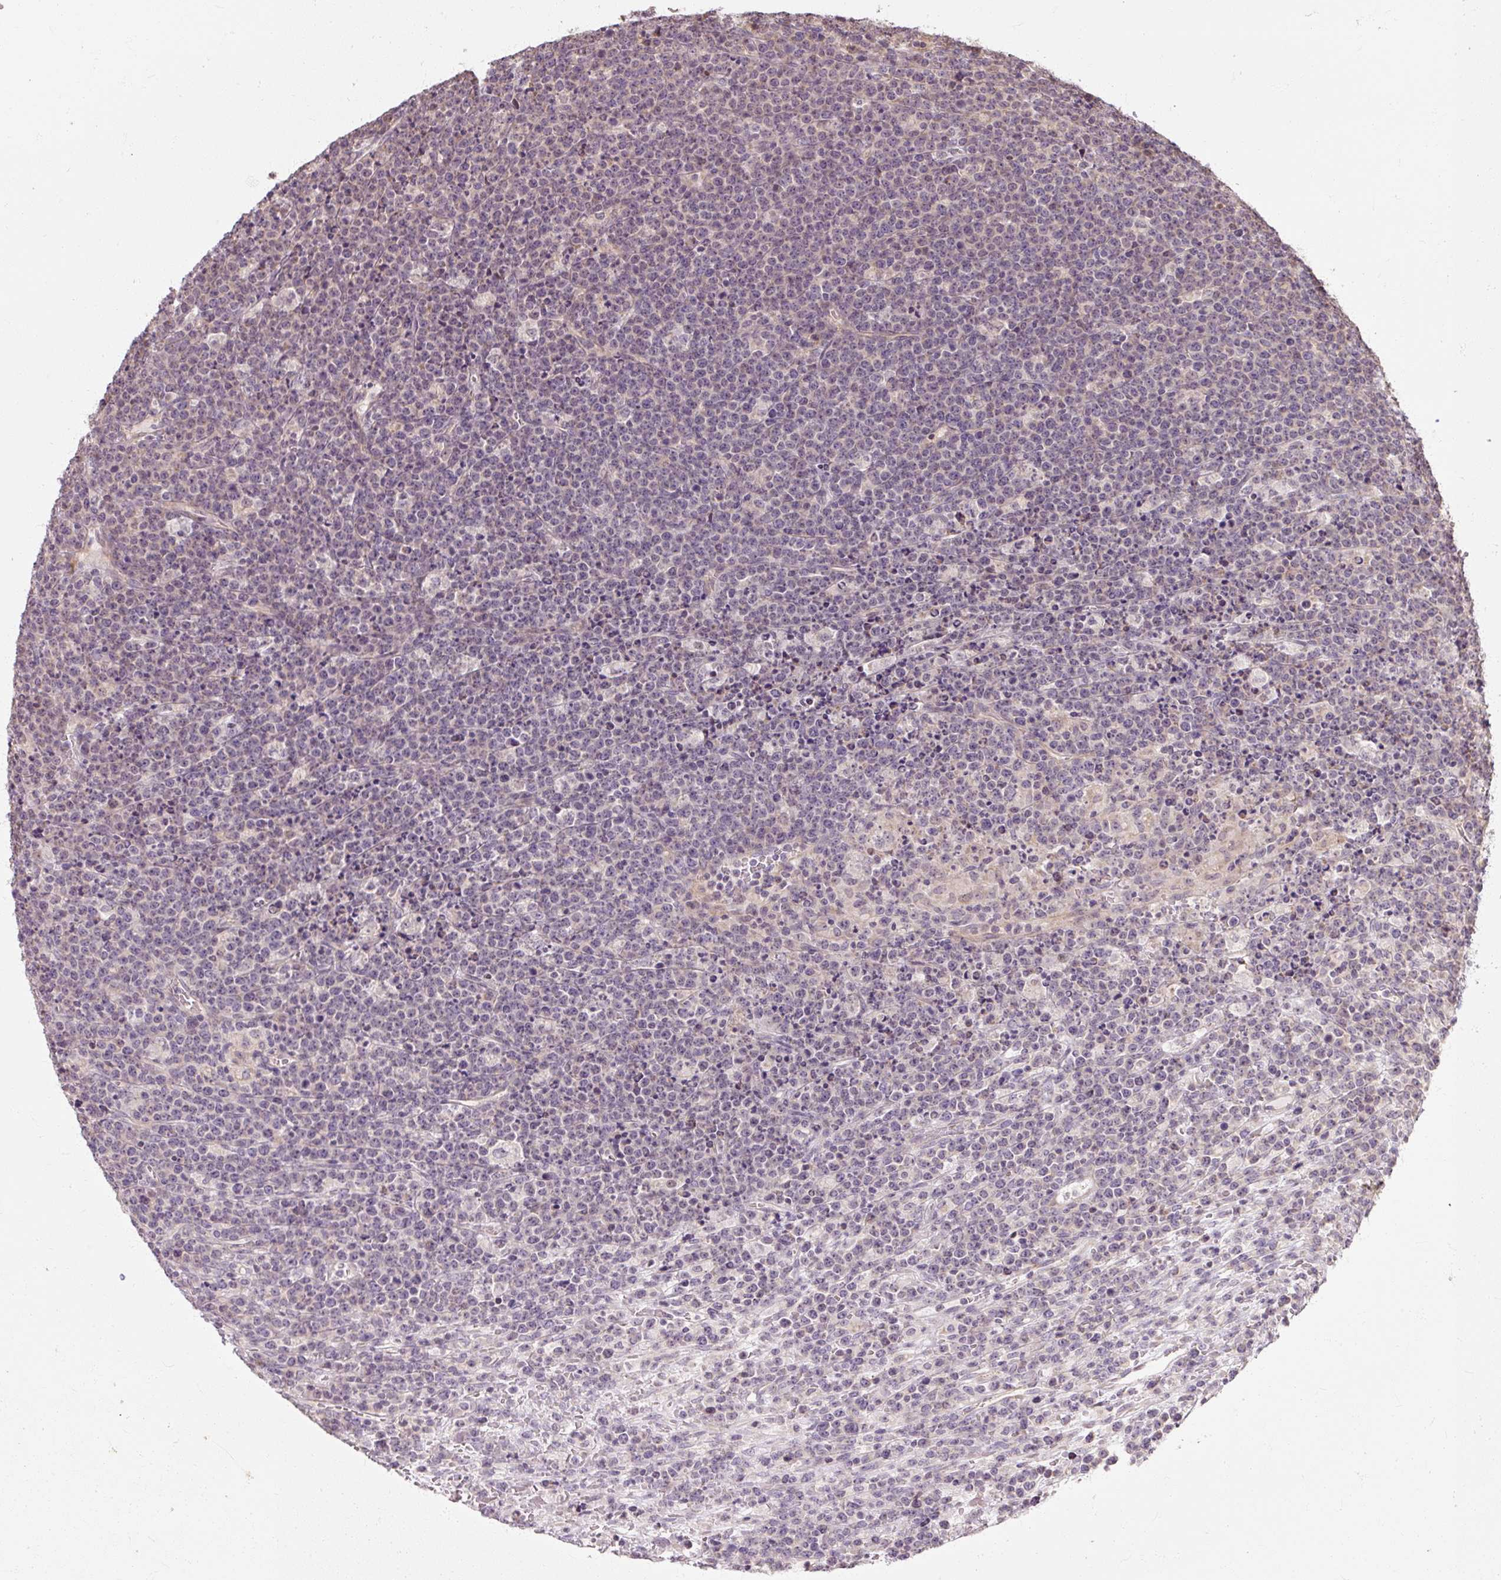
{"staining": {"intensity": "negative", "quantity": "none", "location": "none"}, "tissue": "lymphoma", "cell_type": "Tumor cells", "image_type": "cancer", "snomed": [{"axis": "morphology", "description": "Malignant lymphoma, non-Hodgkin's type, High grade"}, {"axis": "topography", "description": "Ovary"}], "caption": "Histopathology image shows no significant protein positivity in tumor cells of lymphoma. Nuclei are stained in blue.", "gene": "RB1CC1", "patient": {"sex": "female", "age": 56}}